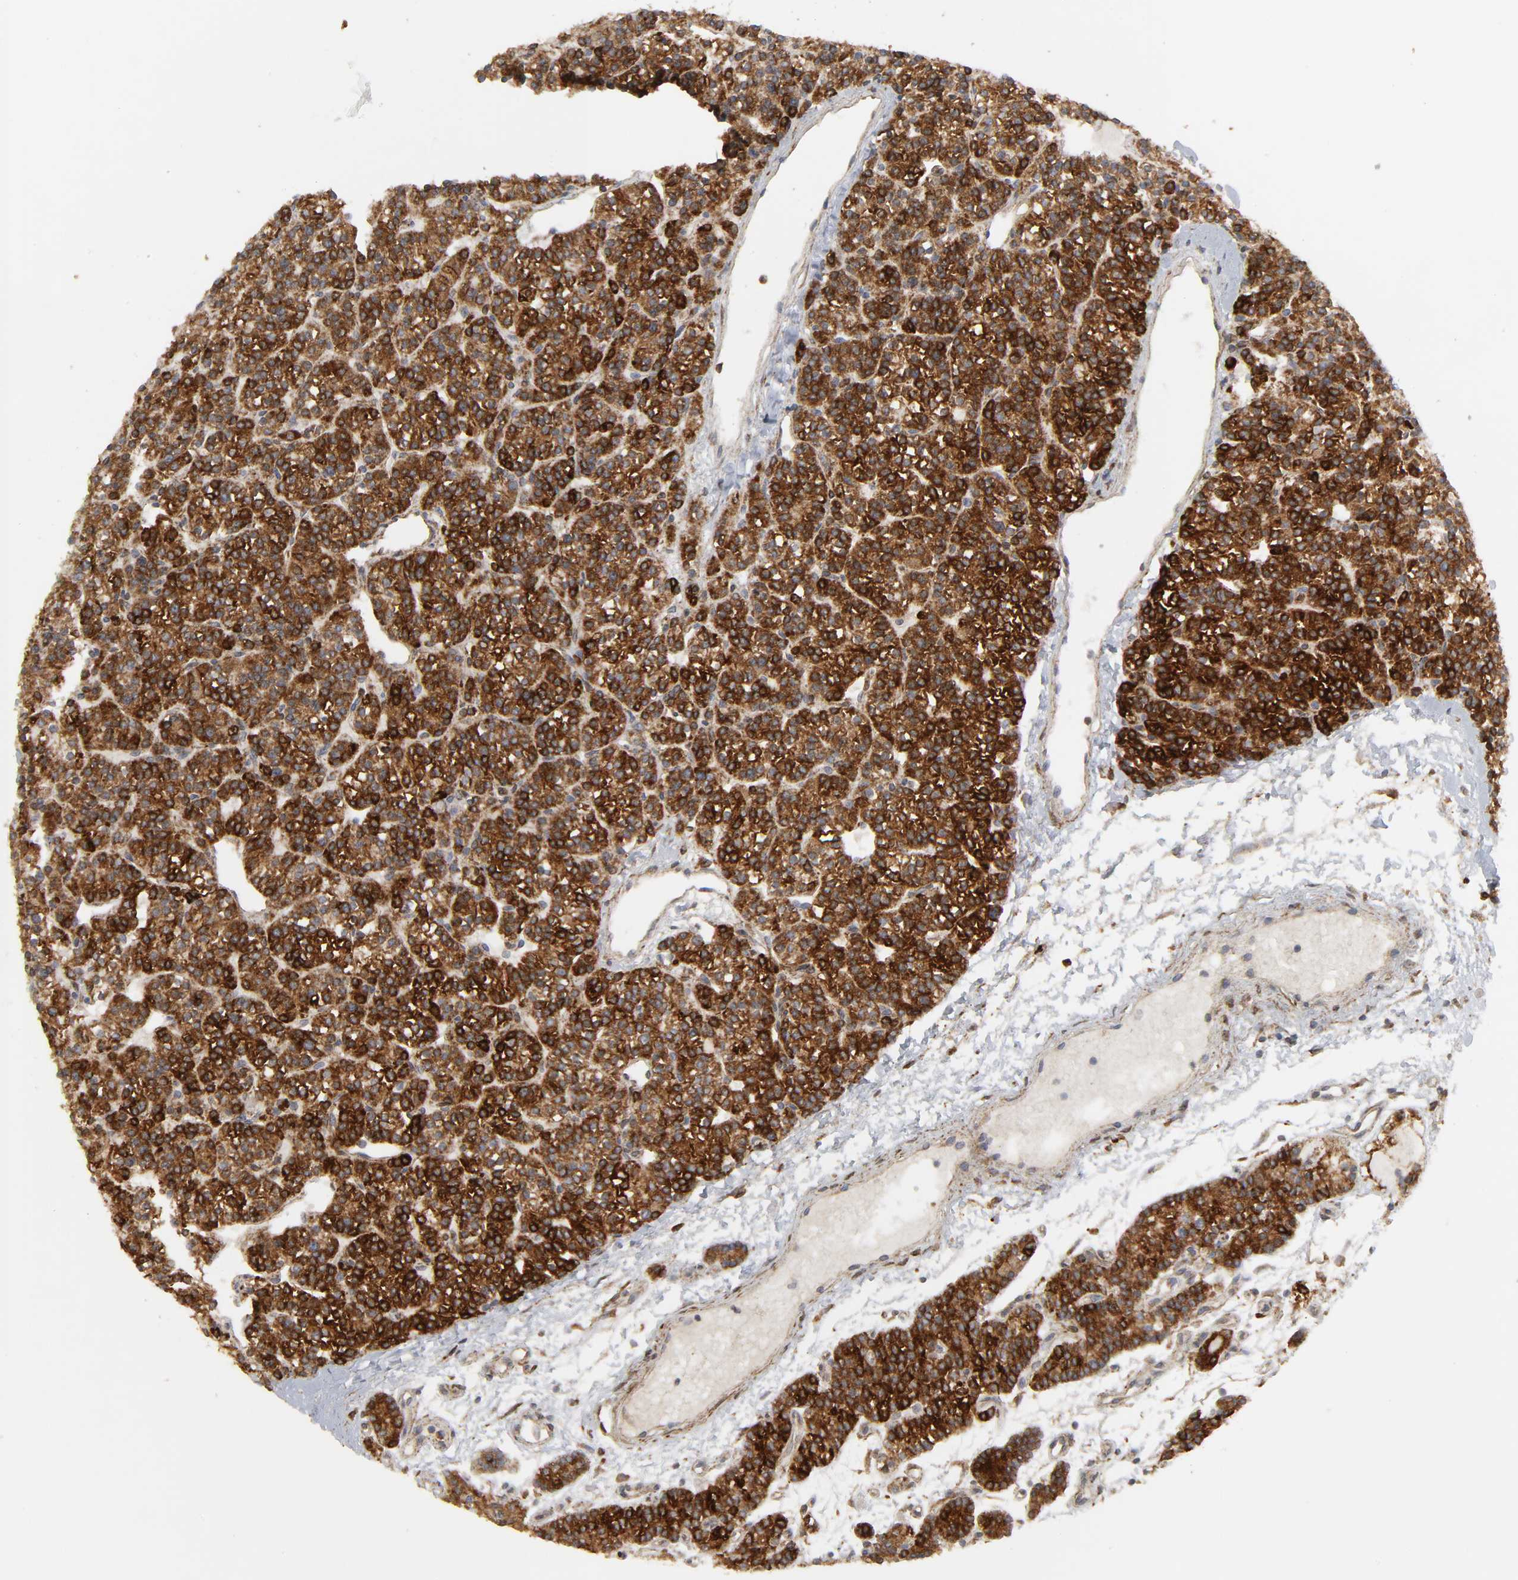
{"staining": {"intensity": "strong", "quantity": ">75%", "location": "cytoplasmic/membranous"}, "tissue": "parathyroid gland", "cell_type": "Glandular cells", "image_type": "normal", "snomed": [{"axis": "morphology", "description": "Normal tissue, NOS"}, {"axis": "topography", "description": "Parathyroid gland"}], "caption": "This image exhibits benign parathyroid gland stained with immunohistochemistry (IHC) to label a protein in brown. The cytoplasmic/membranous of glandular cells show strong positivity for the protein. Nuclei are counter-stained blue.", "gene": "POR", "patient": {"sex": "female", "age": 50}}